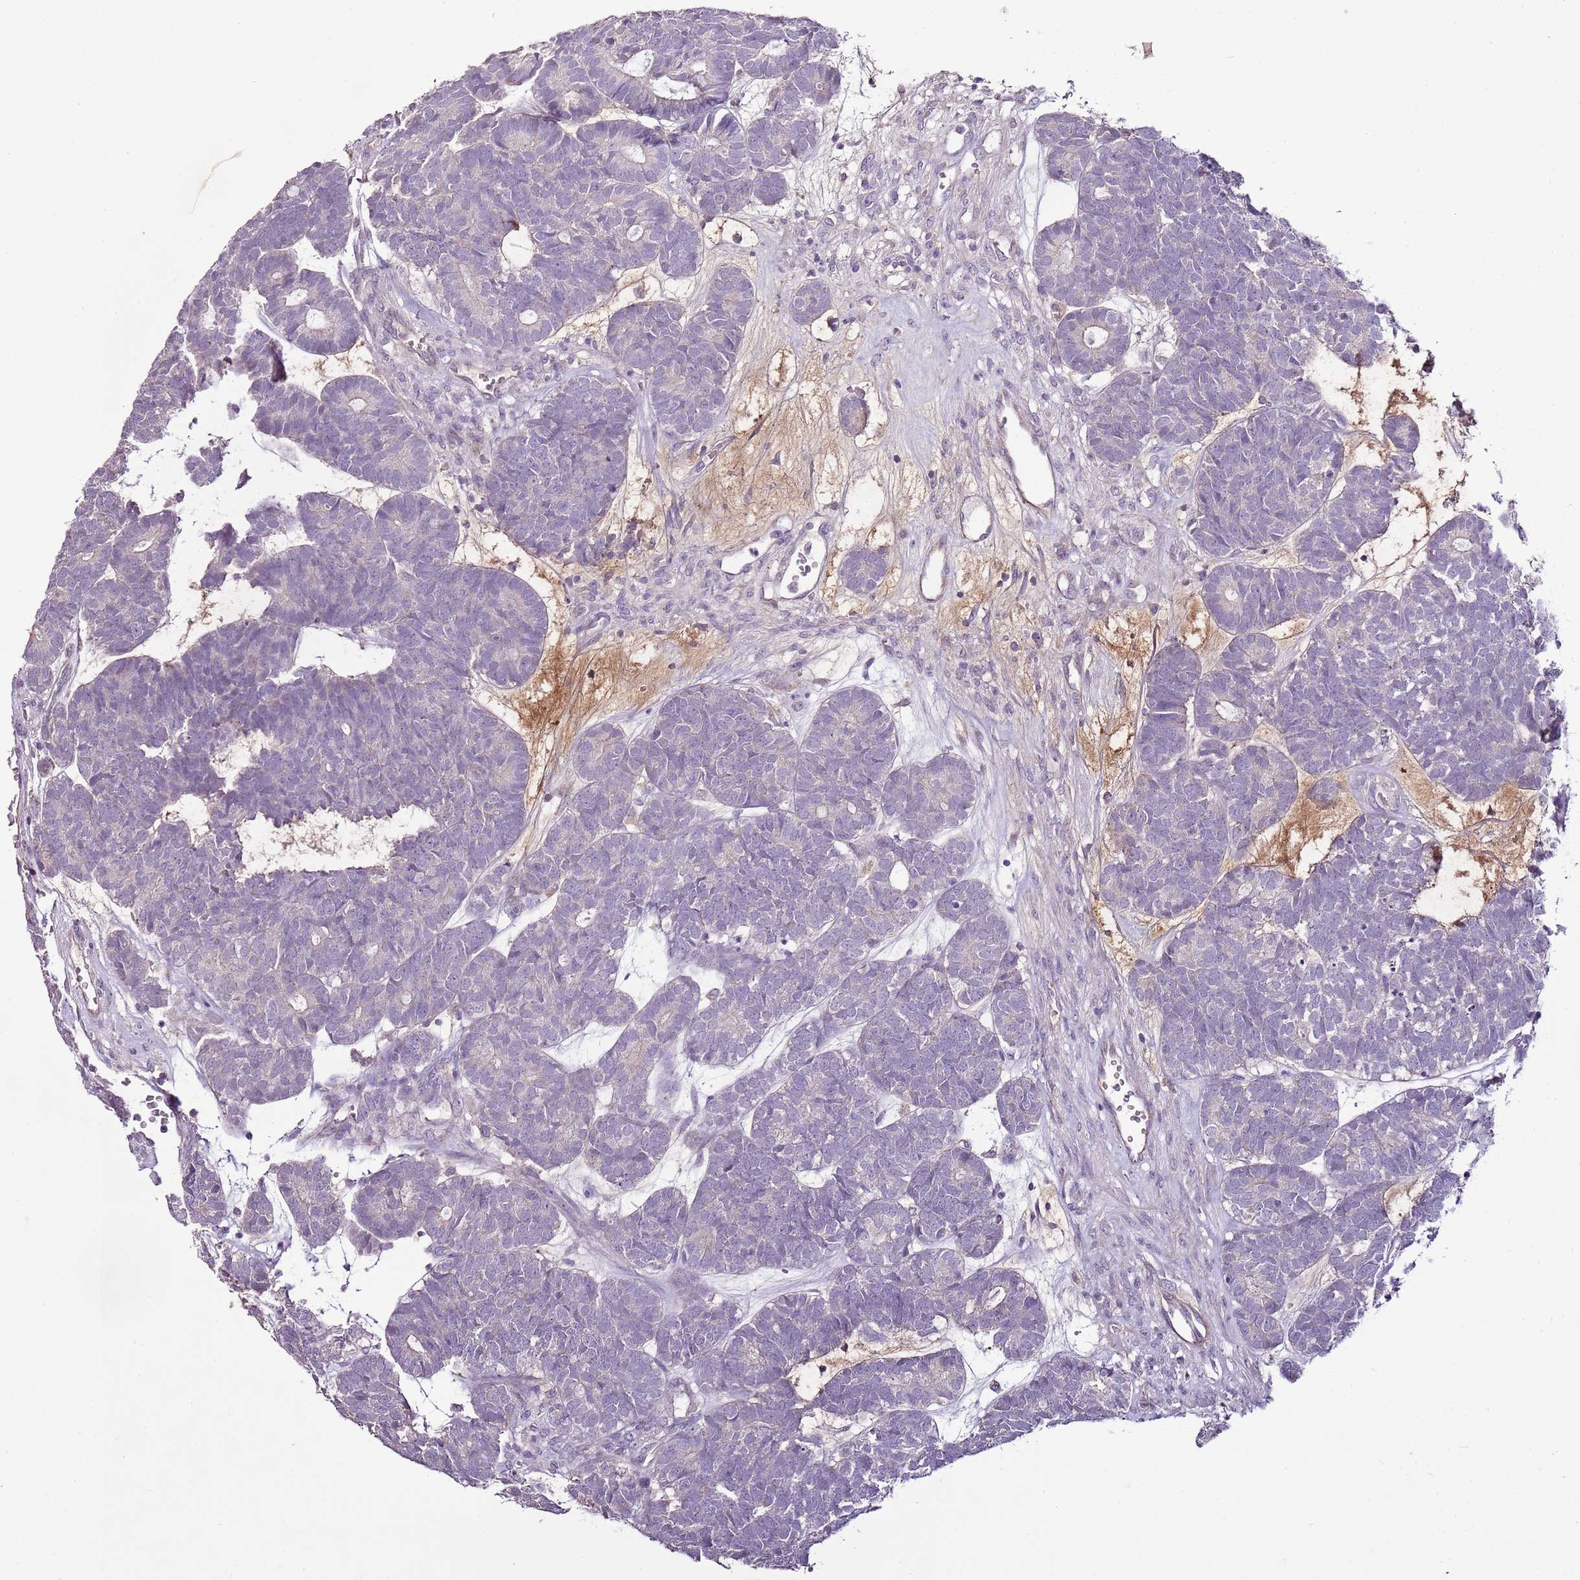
{"staining": {"intensity": "negative", "quantity": "none", "location": "none"}, "tissue": "head and neck cancer", "cell_type": "Tumor cells", "image_type": "cancer", "snomed": [{"axis": "morphology", "description": "Adenocarcinoma, NOS"}, {"axis": "topography", "description": "Head-Neck"}], "caption": "Human head and neck cancer (adenocarcinoma) stained for a protein using immunohistochemistry (IHC) shows no staining in tumor cells.", "gene": "CMKLR1", "patient": {"sex": "female", "age": 81}}